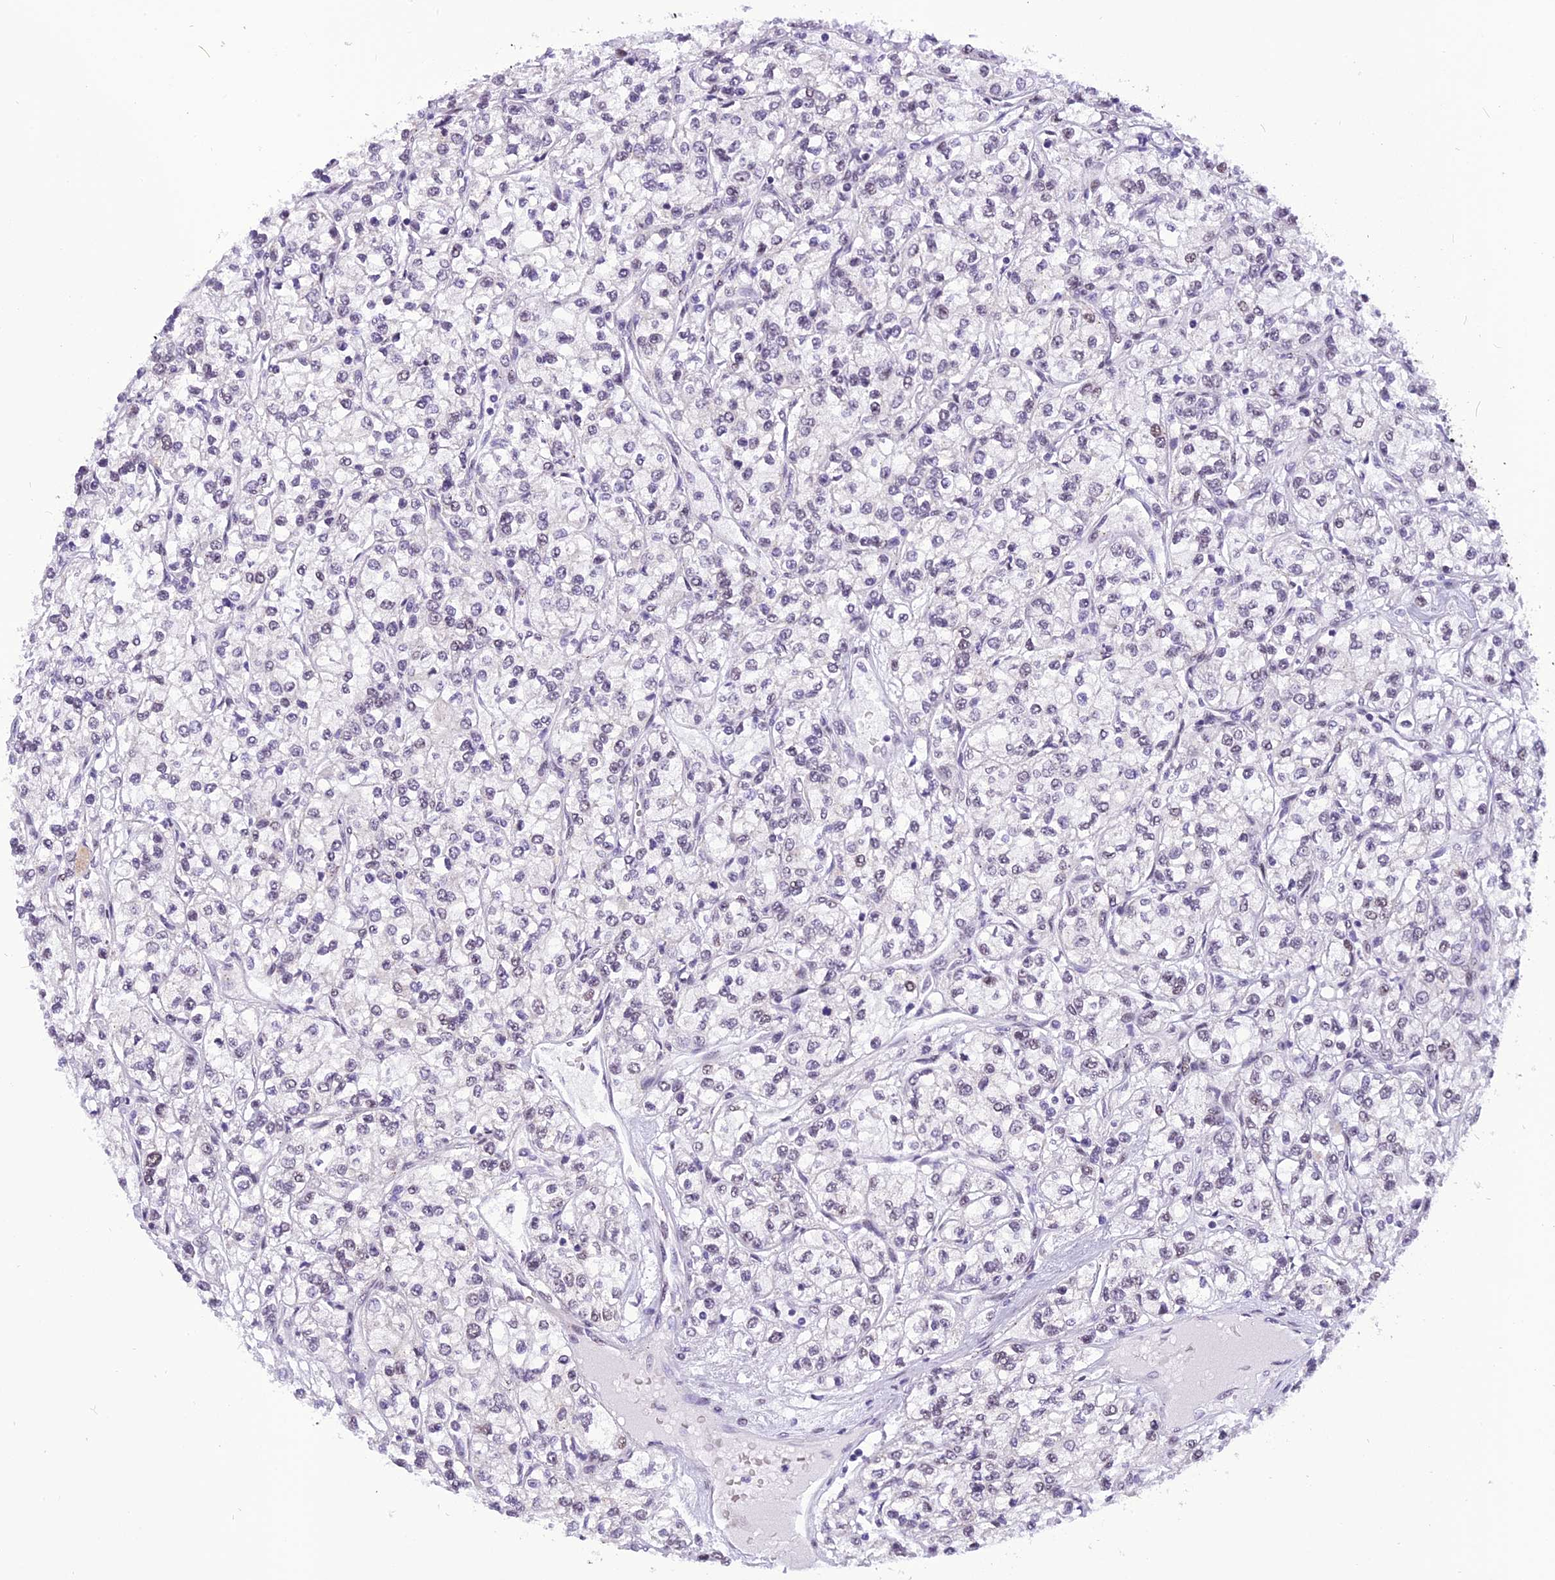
{"staining": {"intensity": "negative", "quantity": "none", "location": "none"}, "tissue": "renal cancer", "cell_type": "Tumor cells", "image_type": "cancer", "snomed": [{"axis": "morphology", "description": "Adenocarcinoma, NOS"}, {"axis": "topography", "description": "Kidney"}], "caption": "IHC histopathology image of renal cancer (adenocarcinoma) stained for a protein (brown), which exhibits no staining in tumor cells.", "gene": "IRF2BP1", "patient": {"sex": "male", "age": 80}}